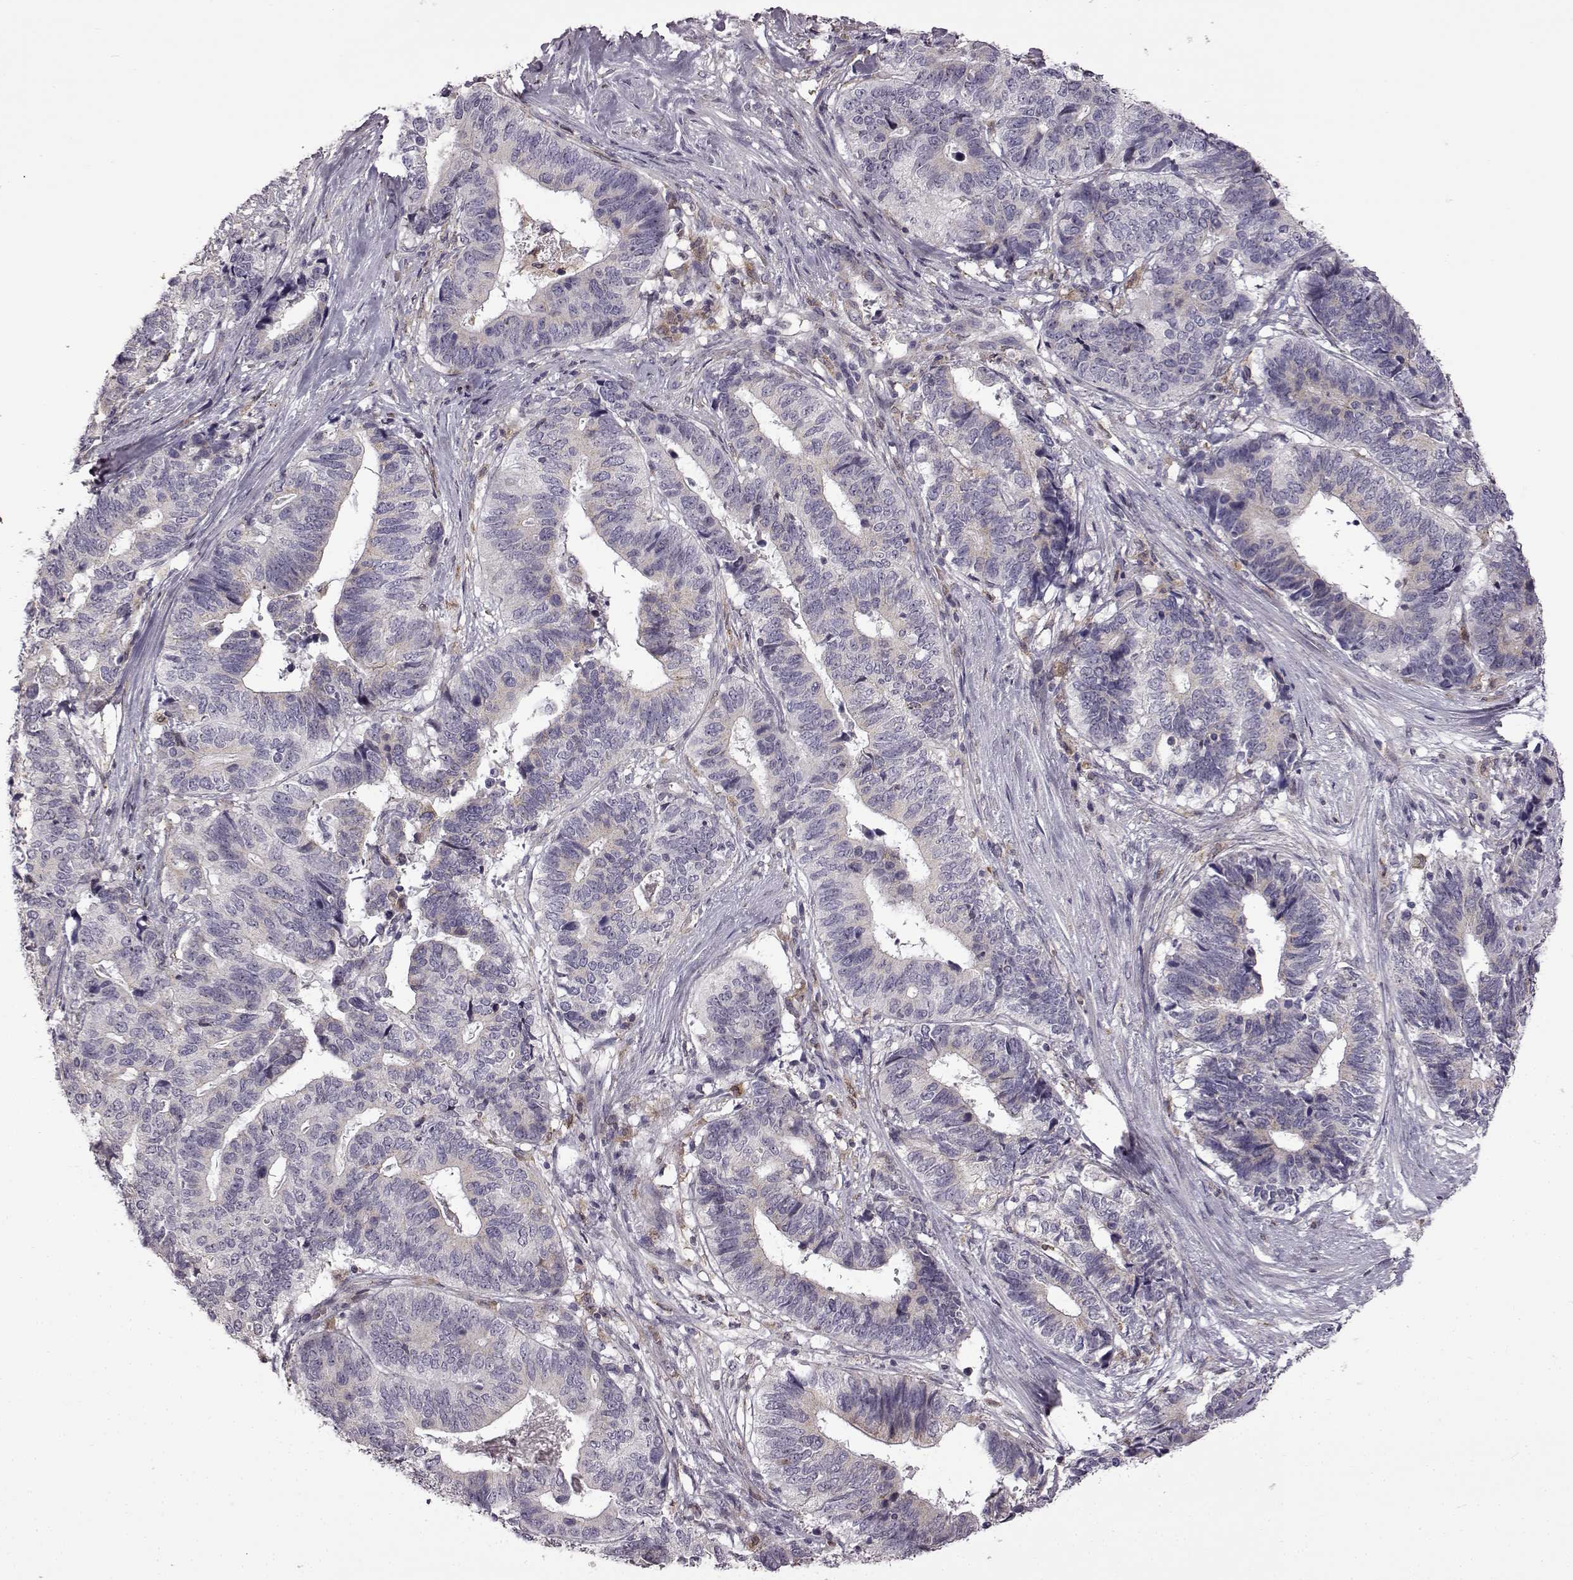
{"staining": {"intensity": "negative", "quantity": "none", "location": "none"}, "tissue": "stomach cancer", "cell_type": "Tumor cells", "image_type": "cancer", "snomed": [{"axis": "morphology", "description": "Adenocarcinoma, NOS"}, {"axis": "topography", "description": "Stomach, upper"}], "caption": "DAB immunohistochemical staining of human stomach cancer (adenocarcinoma) demonstrates no significant expression in tumor cells.", "gene": "B3GNT6", "patient": {"sex": "female", "age": 67}}